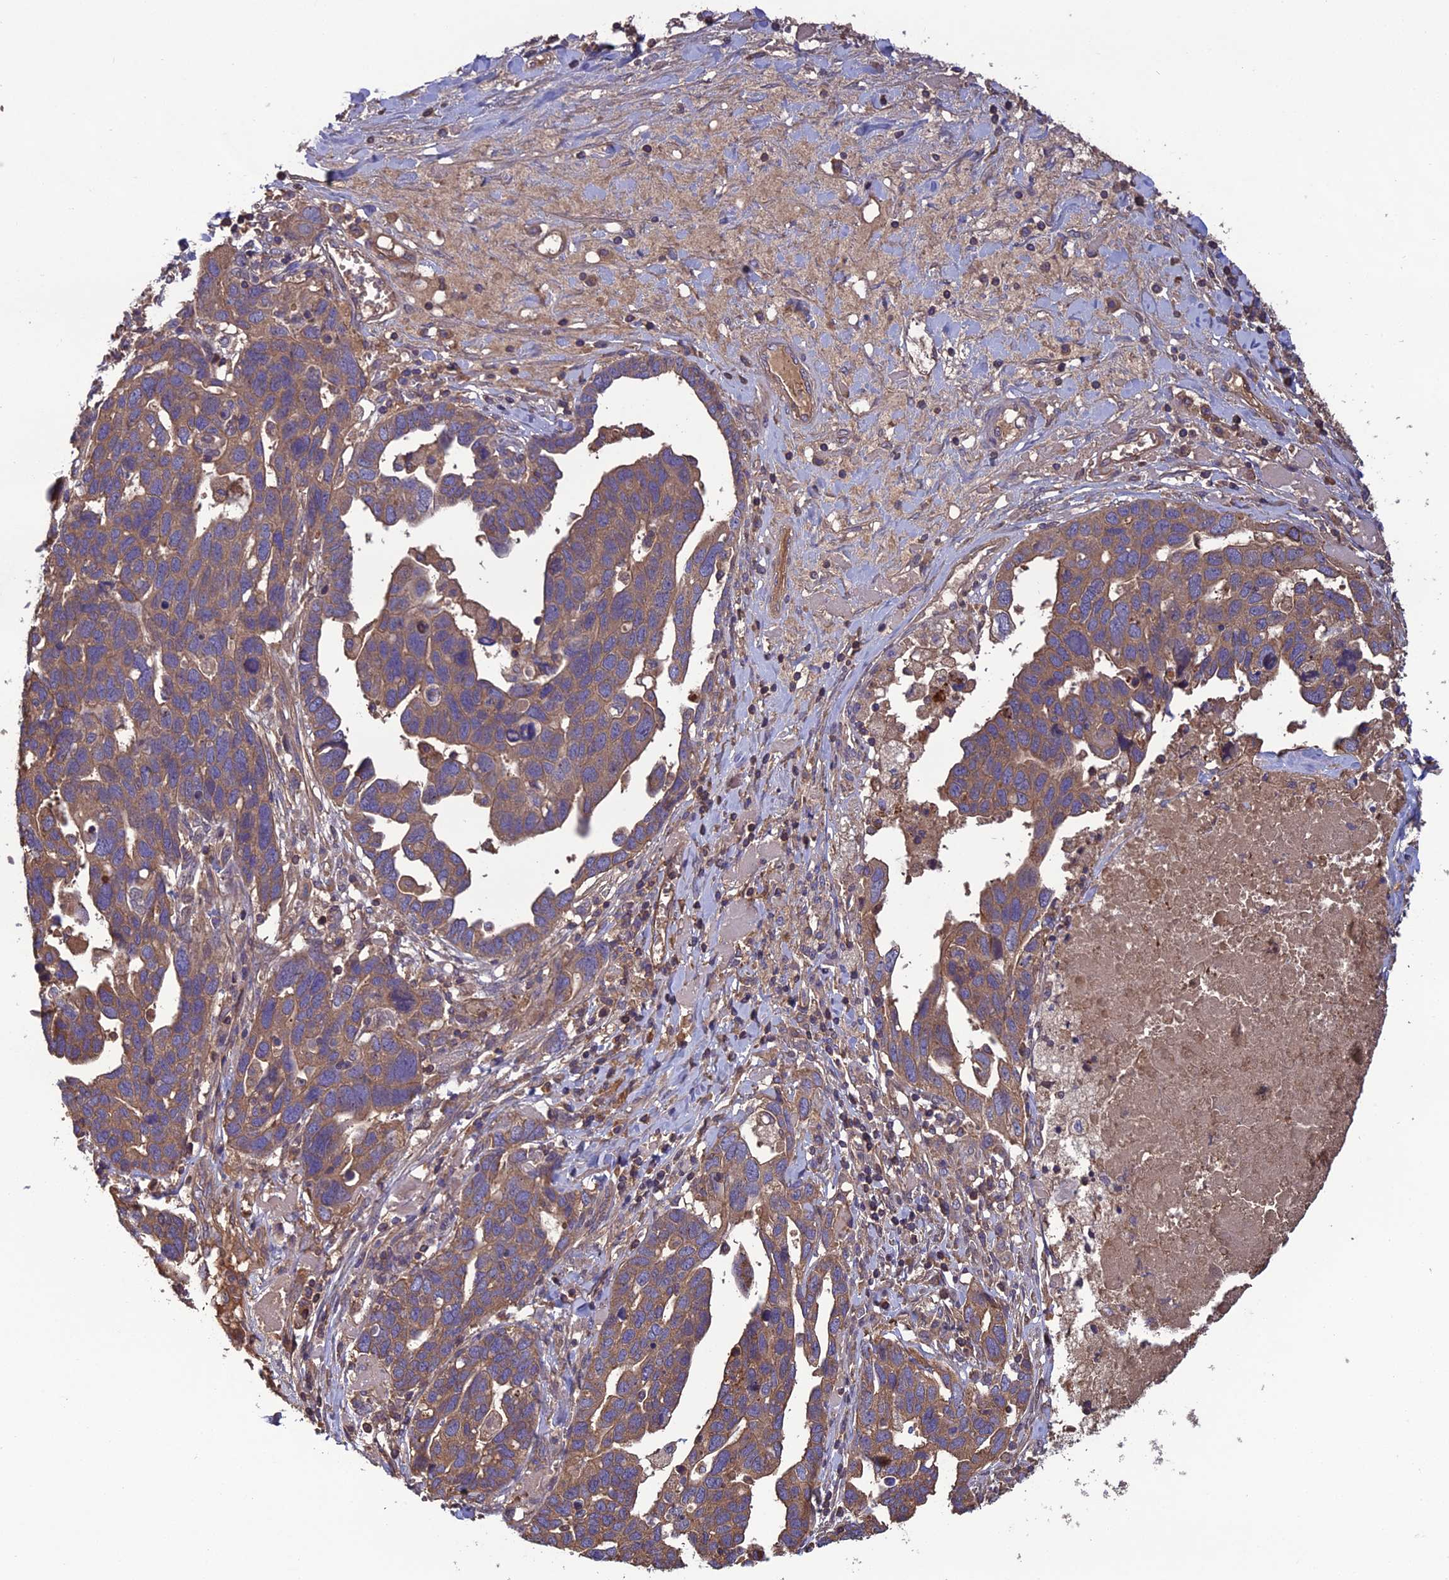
{"staining": {"intensity": "moderate", "quantity": "25%-75%", "location": "cytoplasmic/membranous"}, "tissue": "ovarian cancer", "cell_type": "Tumor cells", "image_type": "cancer", "snomed": [{"axis": "morphology", "description": "Cystadenocarcinoma, serous, NOS"}, {"axis": "topography", "description": "Ovary"}], "caption": "Ovarian cancer (serous cystadenocarcinoma) tissue reveals moderate cytoplasmic/membranous expression in approximately 25%-75% of tumor cells", "gene": "GALR2", "patient": {"sex": "female", "age": 54}}